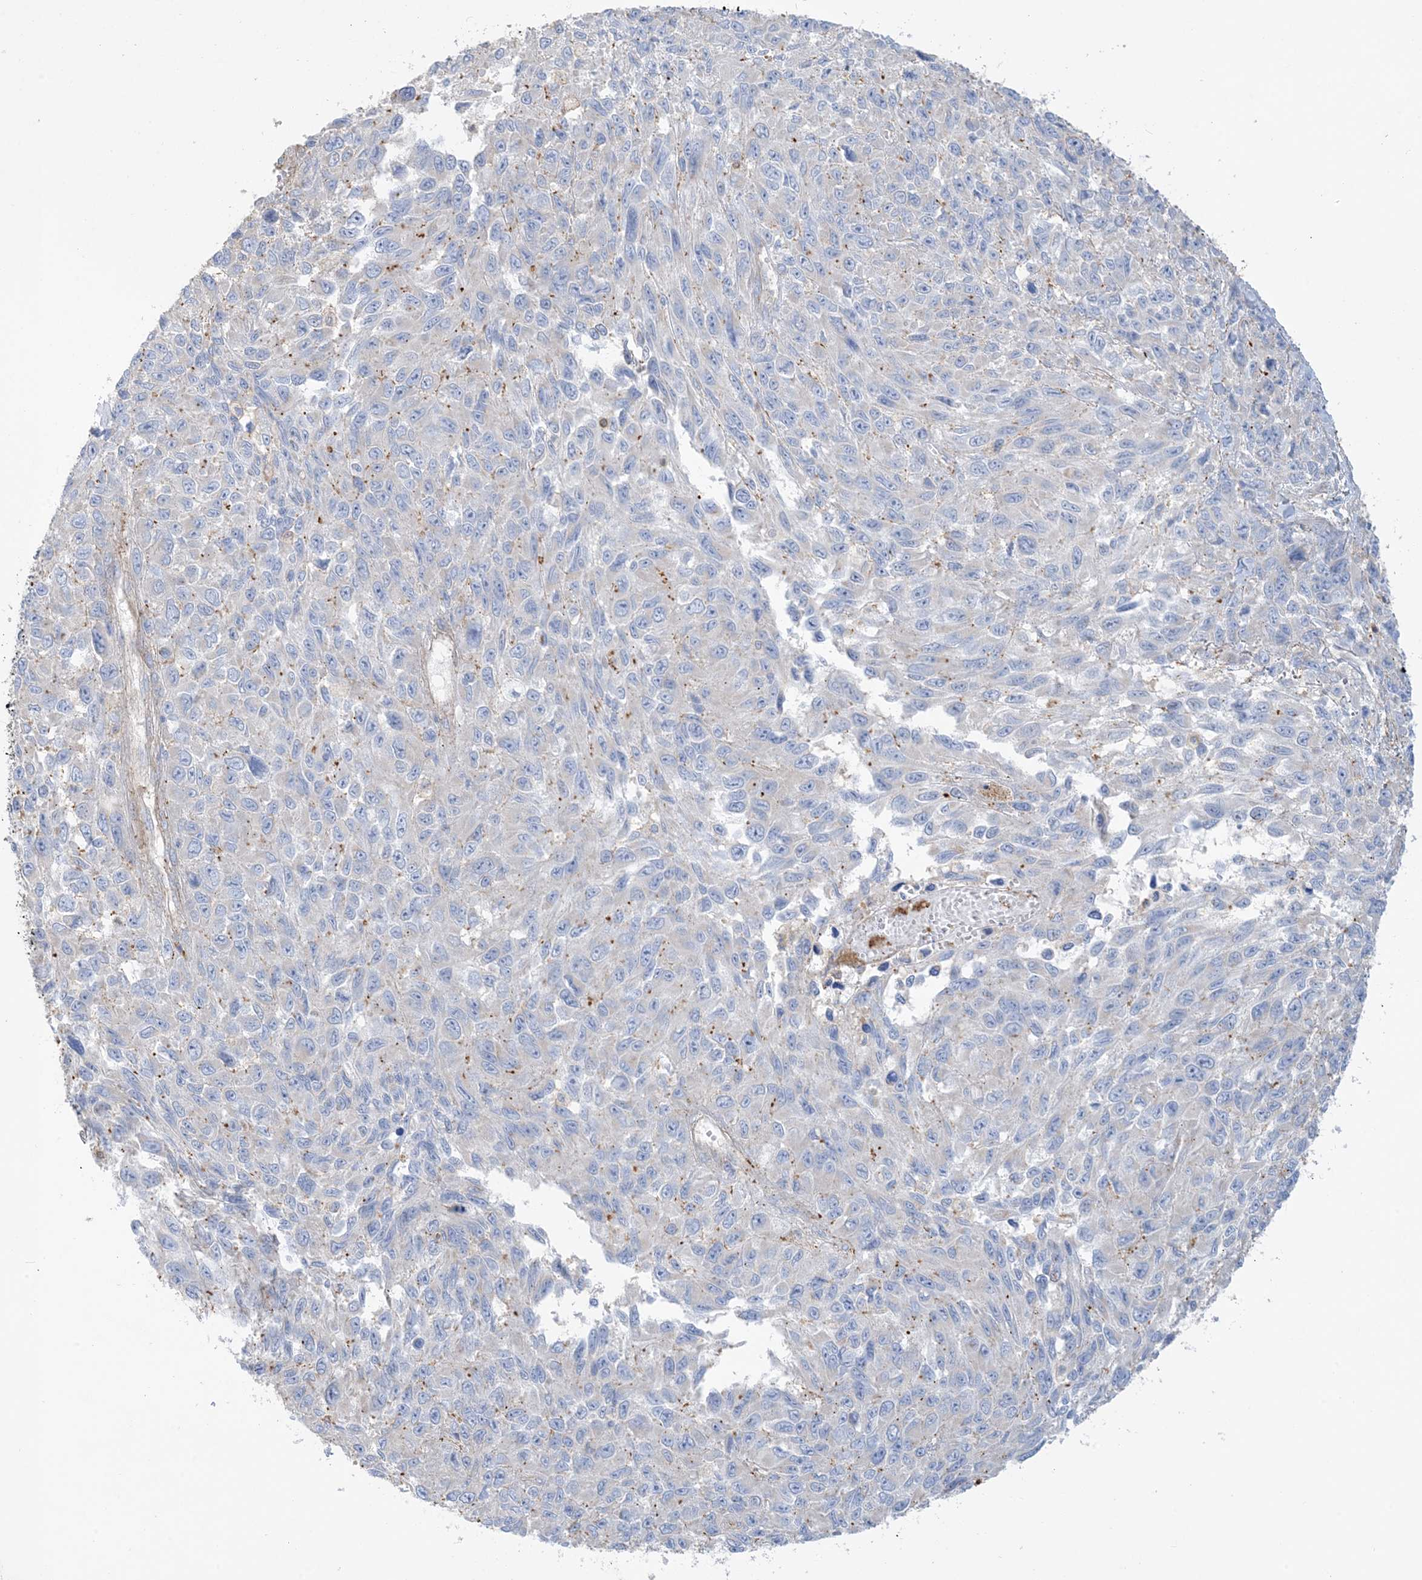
{"staining": {"intensity": "negative", "quantity": "none", "location": "none"}, "tissue": "melanoma", "cell_type": "Tumor cells", "image_type": "cancer", "snomed": [{"axis": "morphology", "description": "Malignant melanoma, NOS"}, {"axis": "topography", "description": "Skin"}], "caption": "Image shows no significant protein expression in tumor cells of malignant melanoma.", "gene": "GTF3C2", "patient": {"sex": "female", "age": 96}}